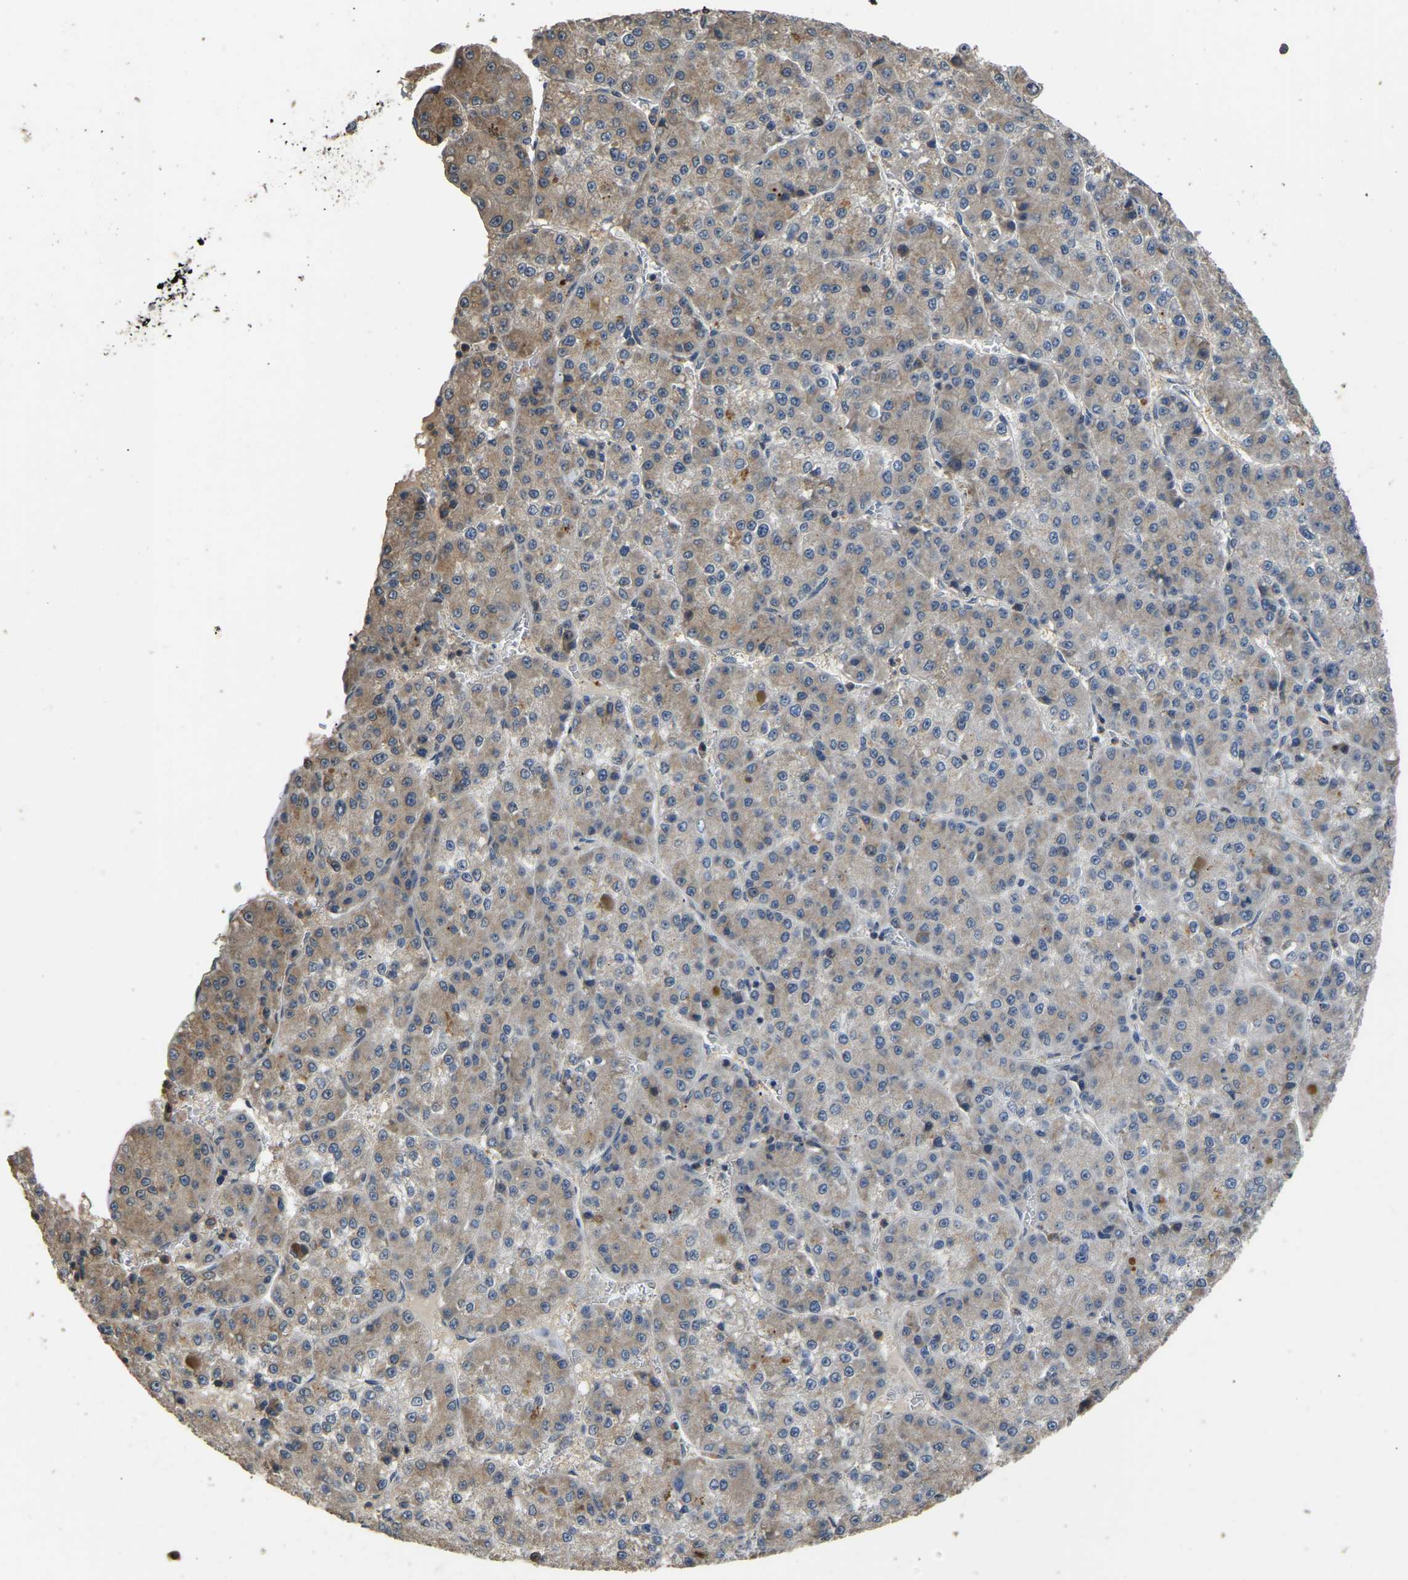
{"staining": {"intensity": "weak", "quantity": "25%-75%", "location": "cytoplasmic/membranous"}, "tissue": "liver cancer", "cell_type": "Tumor cells", "image_type": "cancer", "snomed": [{"axis": "morphology", "description": "Carcinoma, Hepatocellular, NOS"}, {"axis": "topography", "description": "Liver"}], "caption": "A photomicrograph showing weak cytoplasmic/membranous staining in approximately 25%-75% of tumor cells in hepatocellular carcinoma (liver), as visualized by brown immunohistochemical staining.", "gene": "TUFM", "patient": {"sex": "female", "age": 73}}